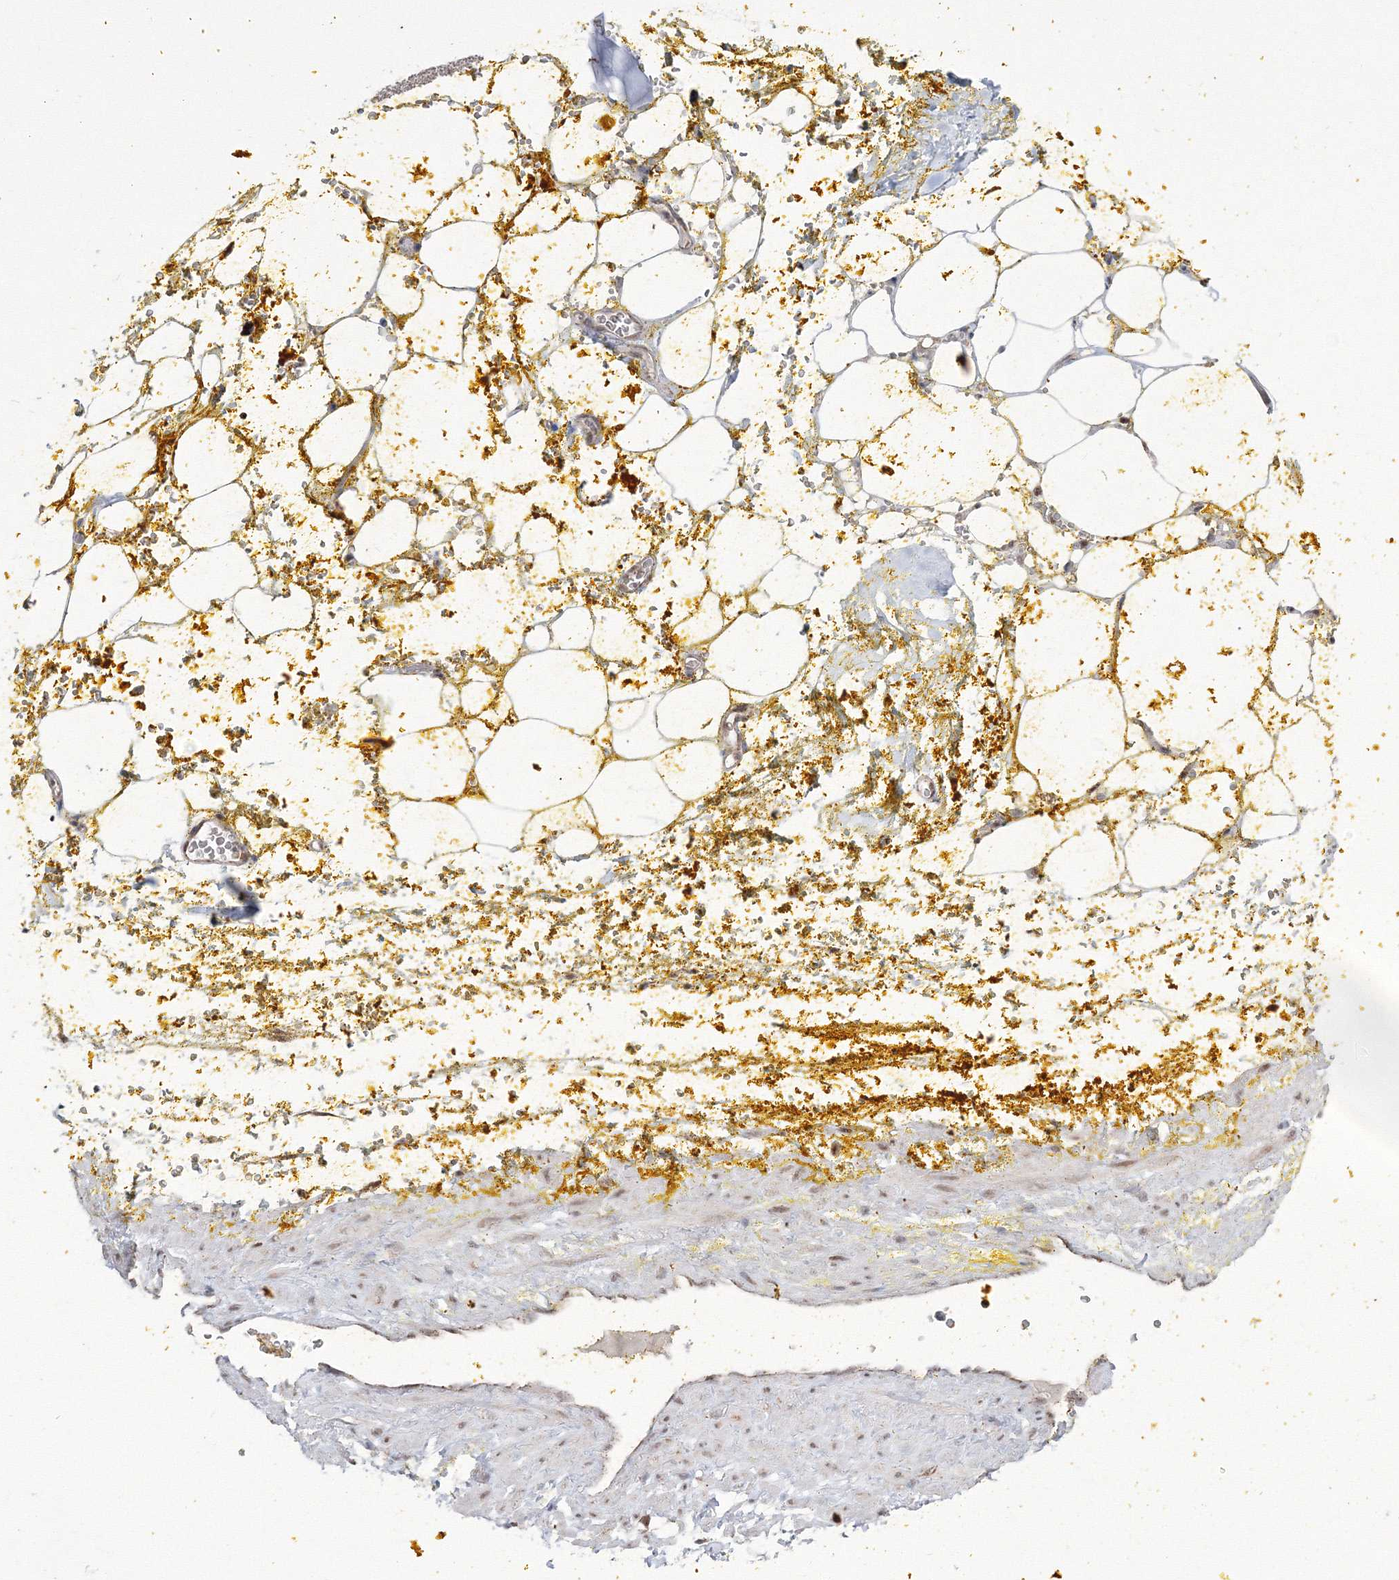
{"staining": {"intensity": "negative", "quantity": "none", "location": "none"}, "tissue": "adipose tissue", "cell_type": "Adipocytes", "image_type": "normal", "snomed": [{"axis": "morphology", "description": "Normal tissue, NOS"}, {"axis": "morphology", "description": "Adenocarcinoma, Low grade"}, {"axis": "topography", "description": "Prostate"}, {"axis": "topography", "description": "Peripheral nerve tissue"}], "caption": "The histopathology image shows no significant expression in adipocytes of adipose tissue.", "gene": "GRSF1", "patient": {"sex": "male", "age": 63}}